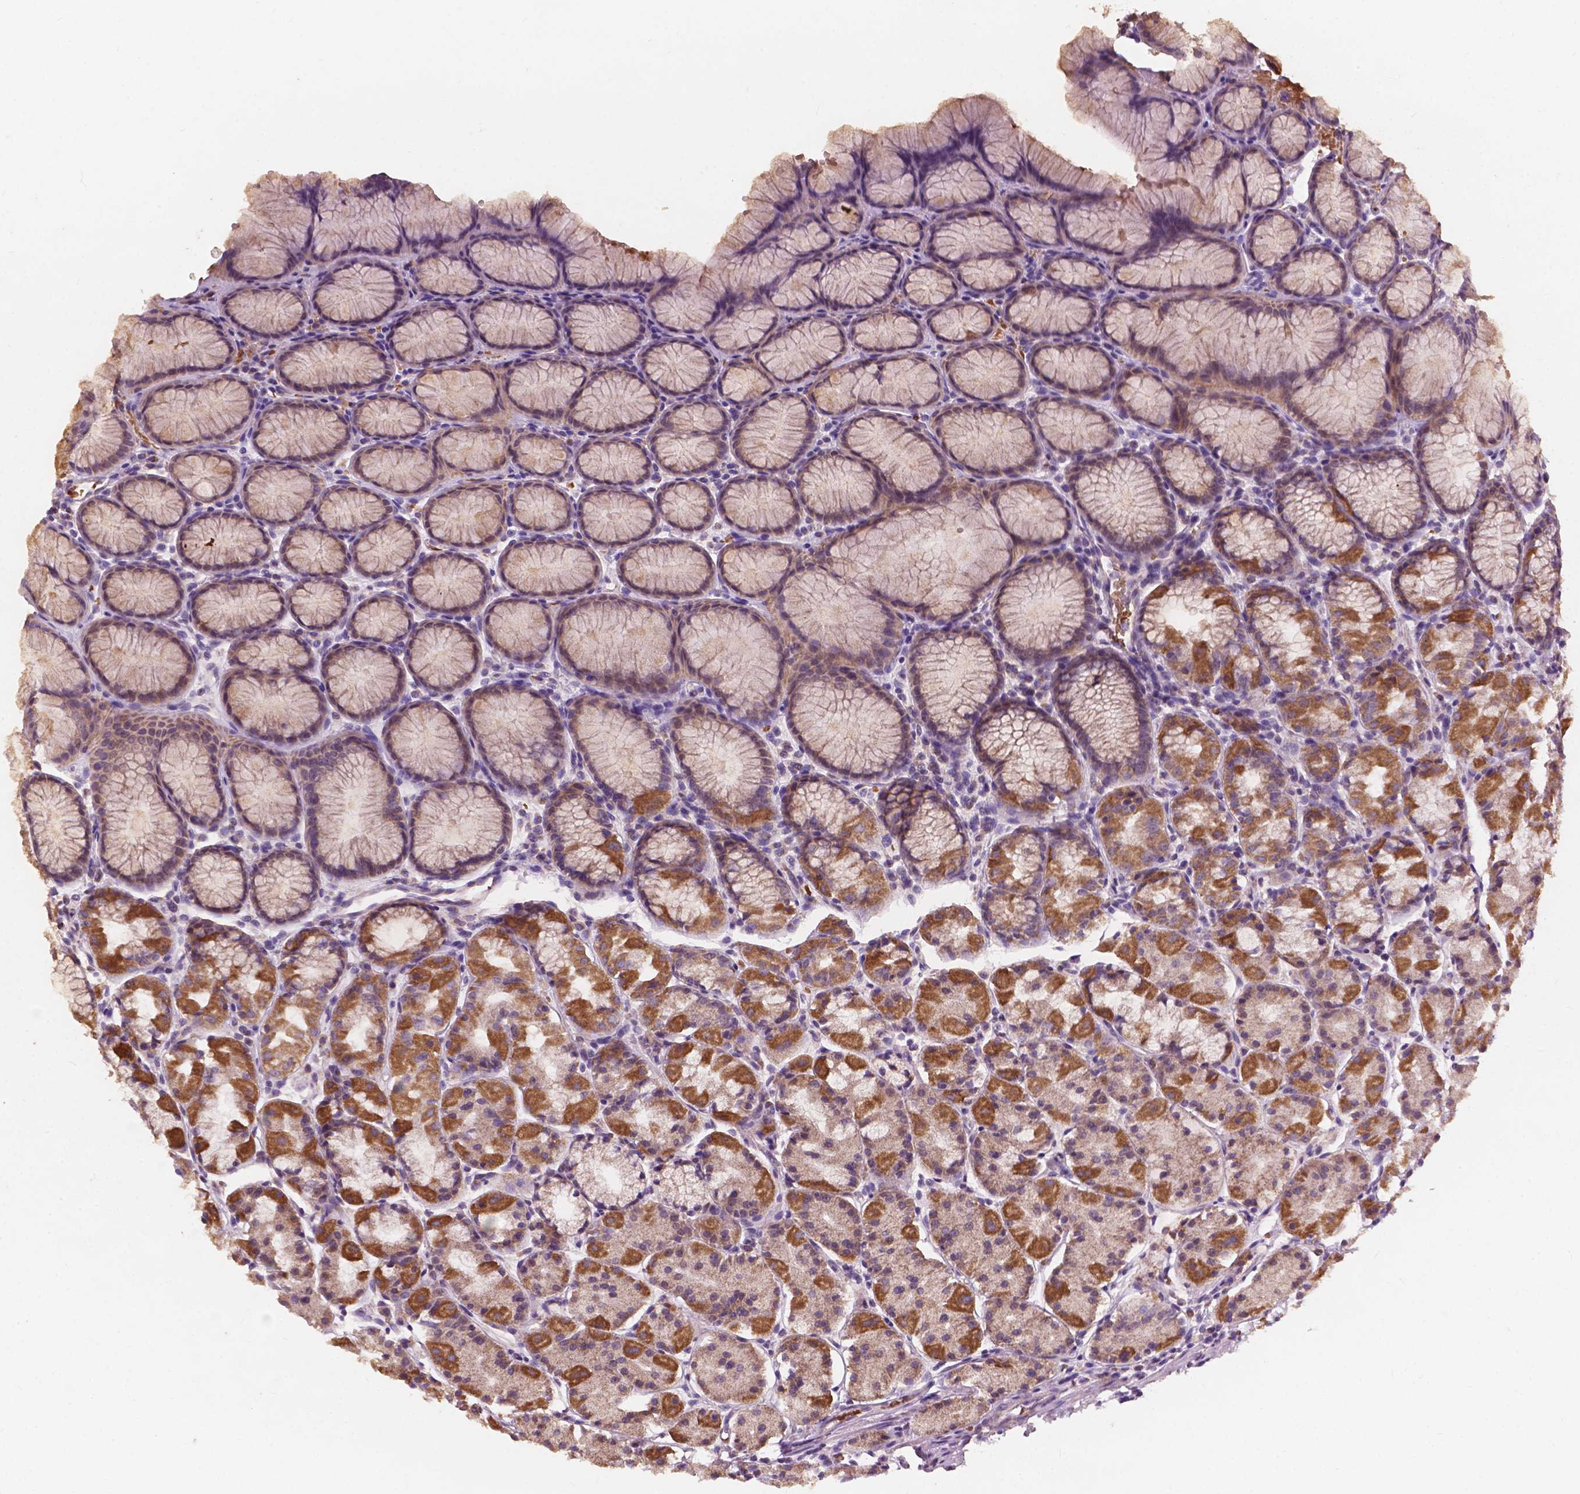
{"staining": {"intensity": "moderate", "quantity": "25%-75%", "location": "cytoplasmic/membranous"}, "tissue": "stomach", "cell_type": "Glandular cells", "image_type": "normal", "snomed": [{"axis": "morphology", "description": "Normal tissue, NOS"}, {"axis": "topography", "description": "Stomach, upper"}], "caption": "The photomicrograph demonstrates a brown stain indicating the presence of a protein in the cytoplasmic/membranous of glandular cells in stomach.", "gene": "NDUFS1", "patient": {"sex": "male", "age": 47}}